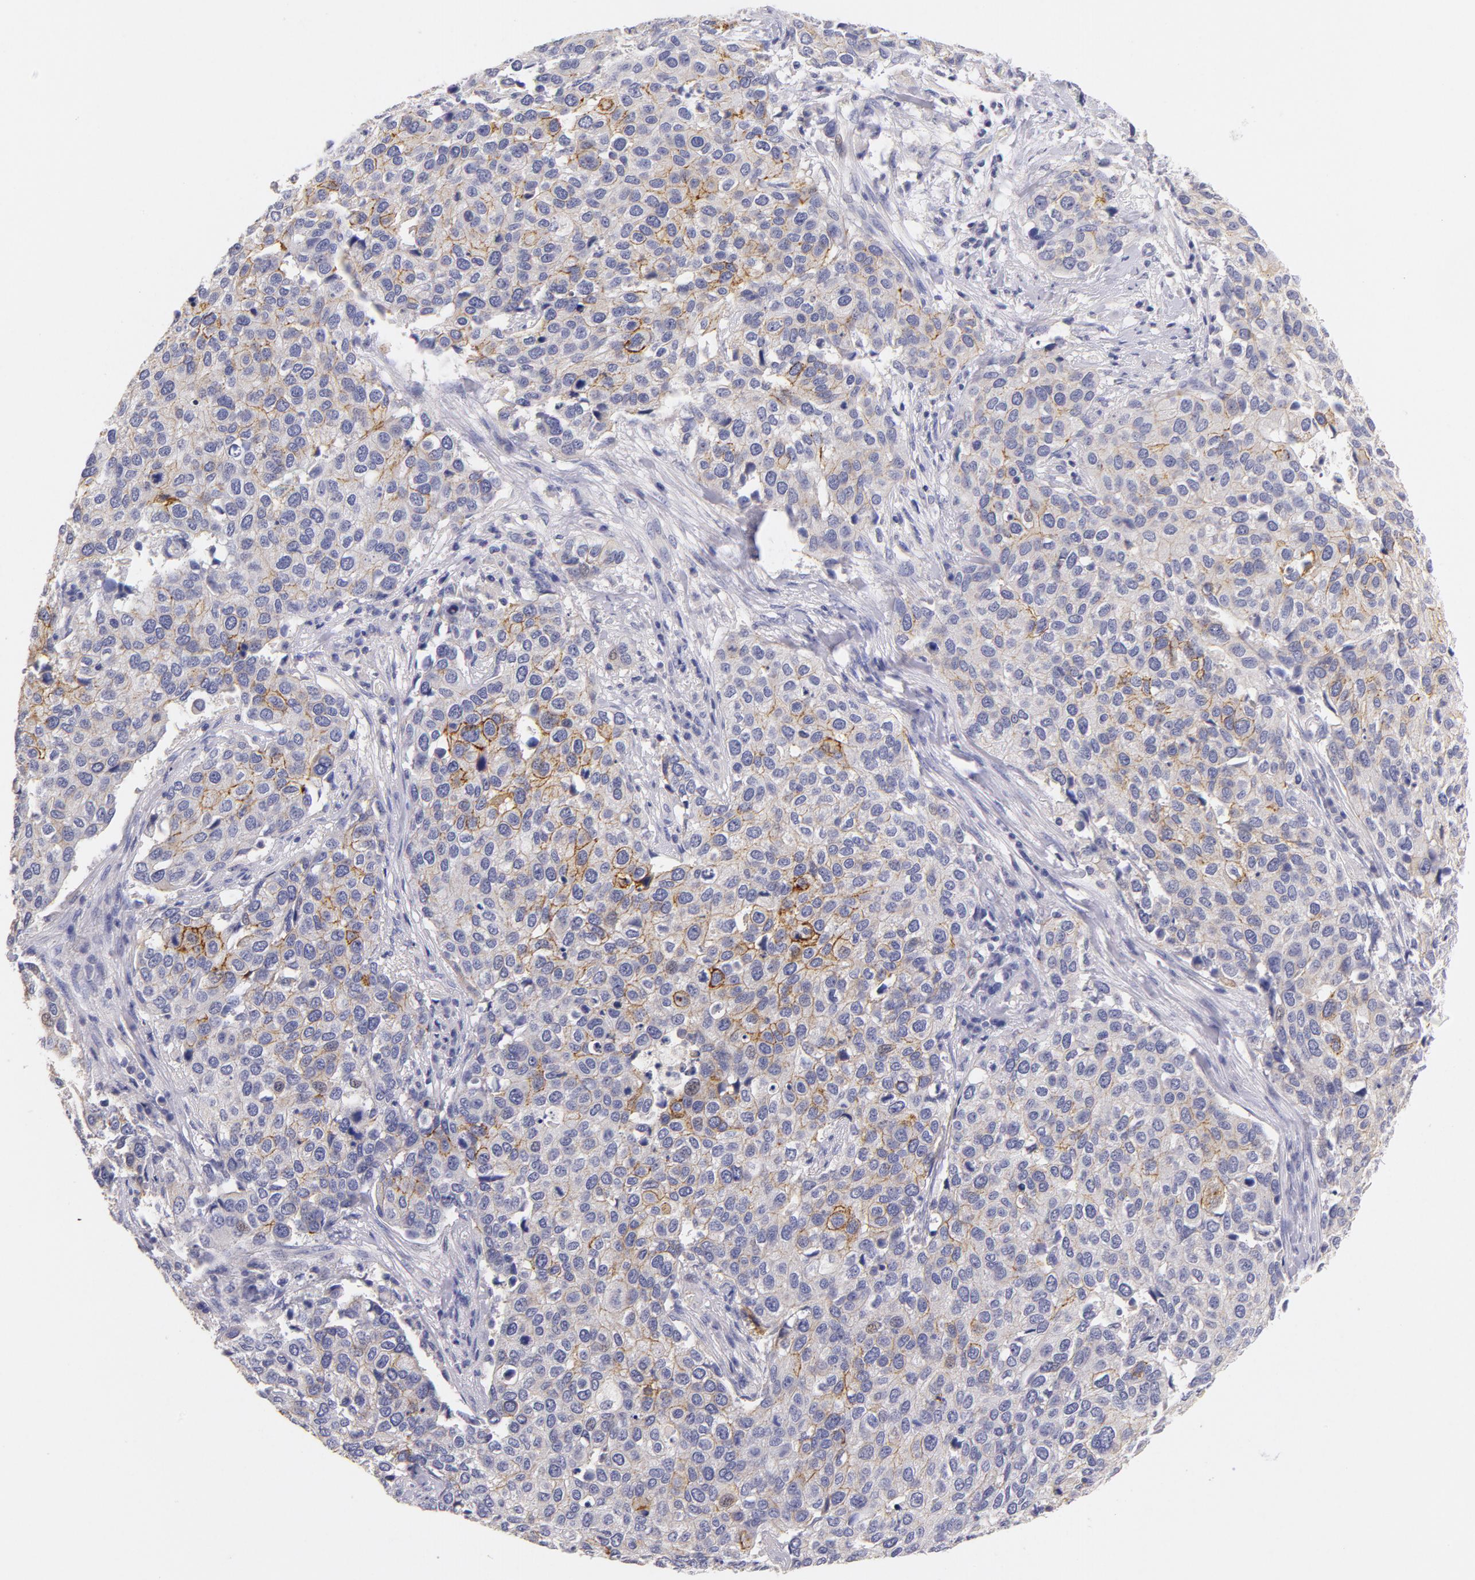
{"staining": {"intensity": "strong", "quantity": "25%-75%", "location": "cytoplasmic/membranous"}, "tissue": "cervical cancer", "cell_type": "Tumor cells", "image_type": "cancer", "snomed": [{"axis": "morphology", "description": "Squamous cell carcinoma, NOS"}, {"axis": "topography", "description": "Cervix"}], "caption": "Immunohistochemical staining of human cervical cancer shows strong cytoplasmic/membranous protein staining in approximately 25%-75% of tumor cells.", "gene": "CD44", "patient": {"sex": "female", "age": 54}}